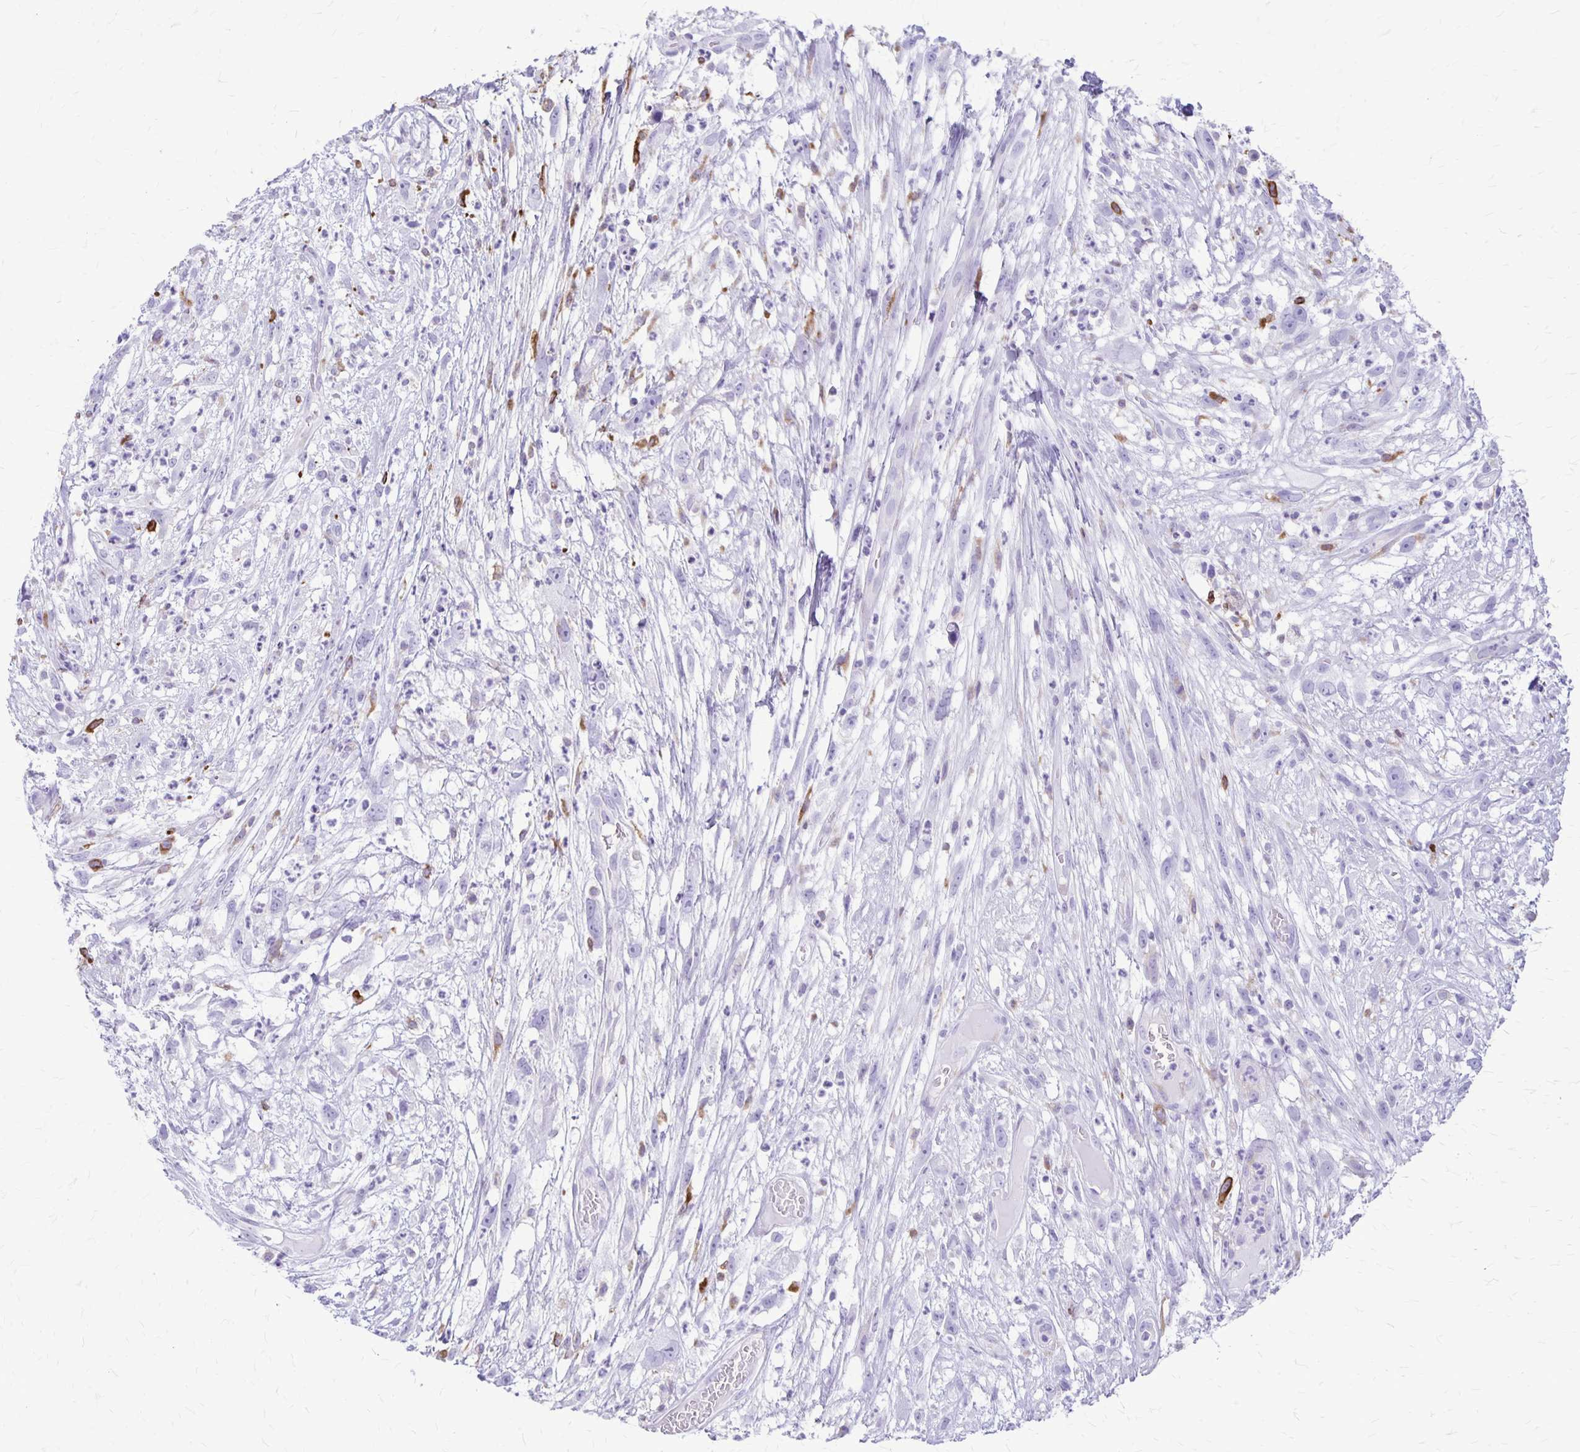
{"staining": {"intensity": "negative", "quantity": "none", "location": "none"}, "tissue": "head and neck cancer", "cell_type": "Tumor cells", "image_type": "cancer", "snomed": [{"axis": "morphology", "description": "Squamous cell carcinoma, NOS"}, {"axis": "topography", "description": "Head-Neck"}], "caption": "A micrograph of squamous cell carcinoma (head and neck) stained for a protein displays no brown staining in tumor cells.", "gene": "RTN1", "patient": {"sex": "male", "age": 65}}